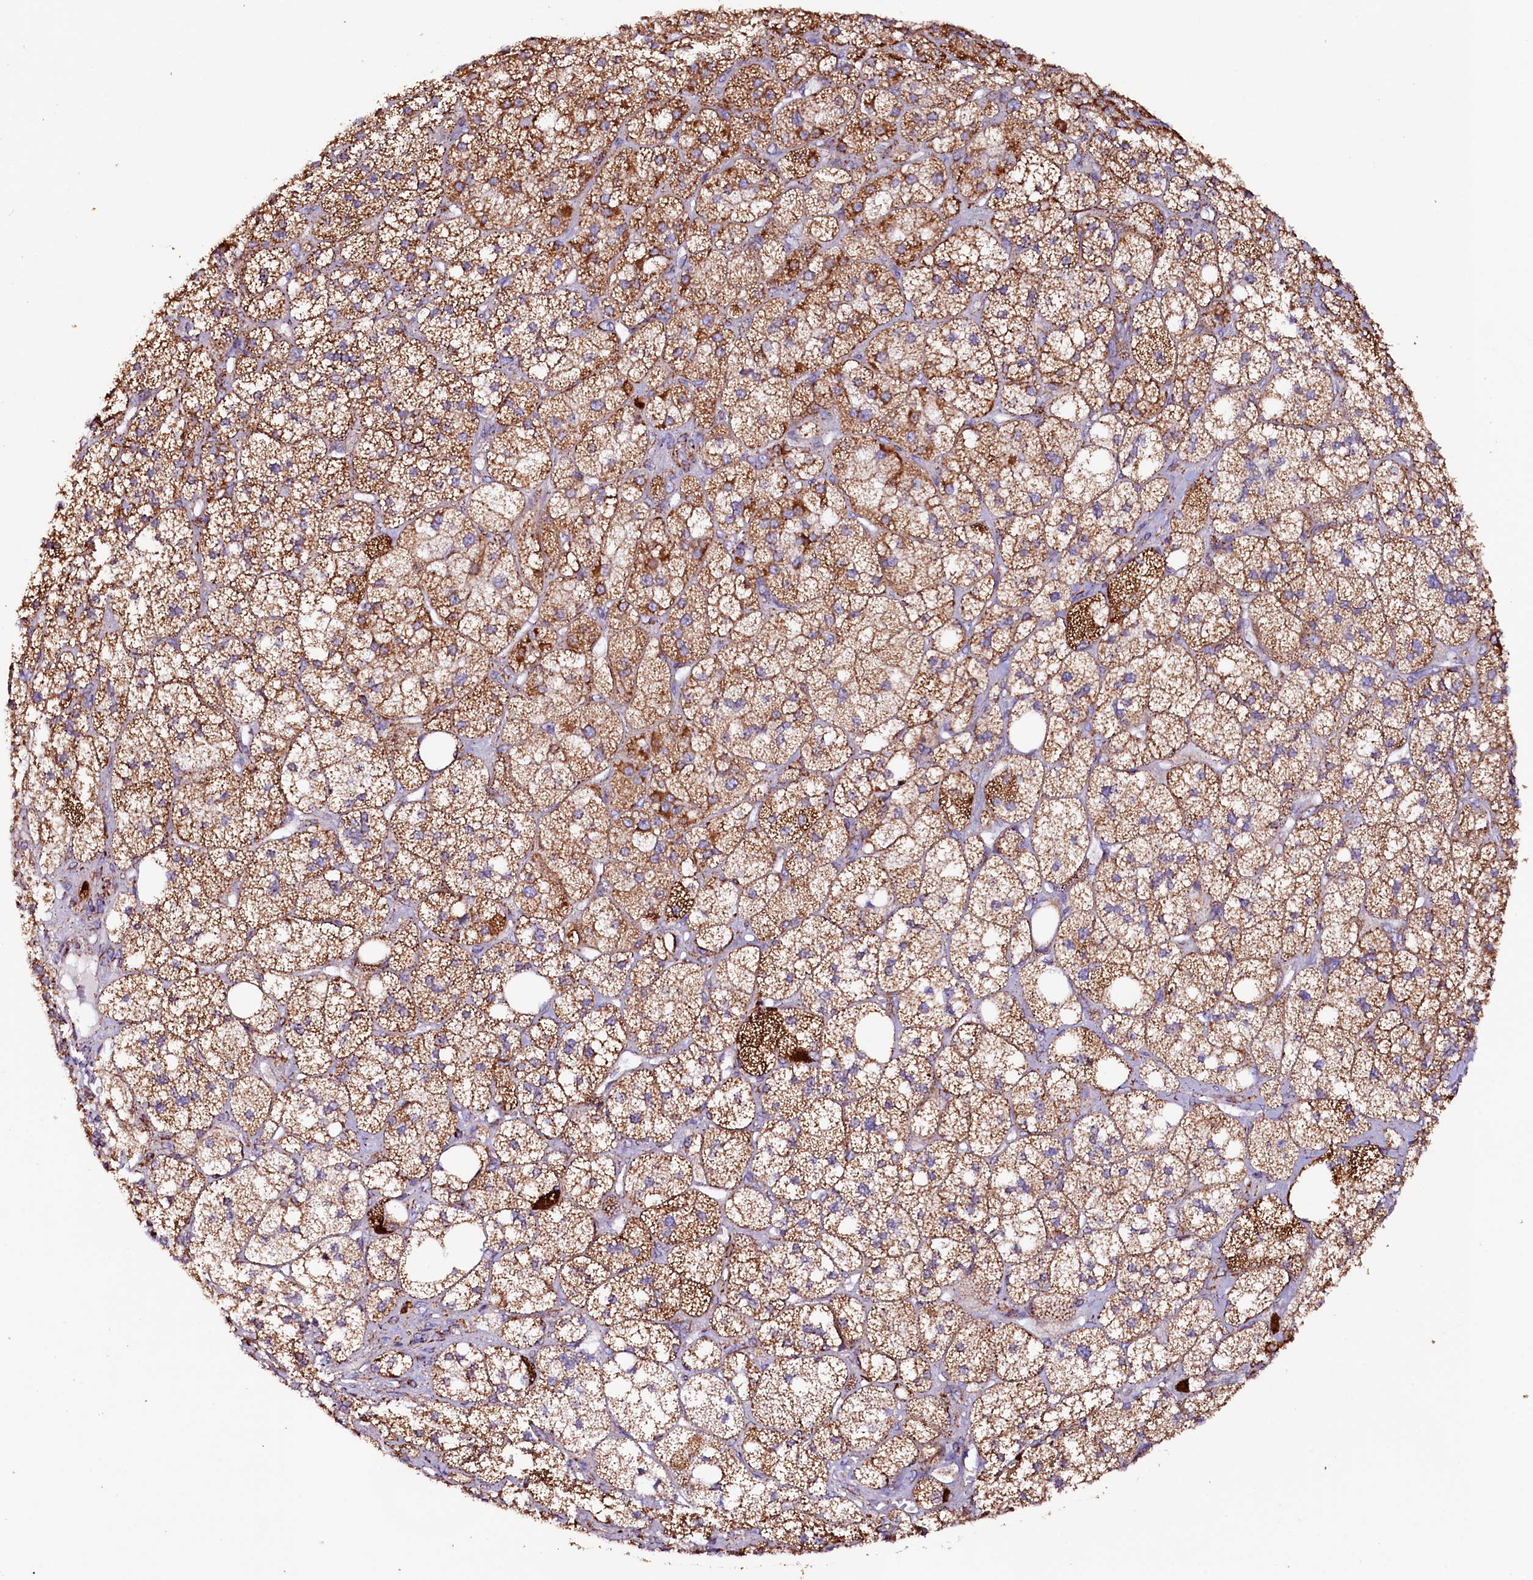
{"staining": {"intensity": "strong", "quantity": ">75%", "location": "cytoplasmic/membranous"}, "tissue": "adrenal gland", "cell_type": "Glandular cells", "image_type": "normal", "snomed": [{"axis": "morphology", "description": "Normal tissue, NOS"}, {"axis": "topography", "description": "Adrenal gland"}], "caption": "Immunohistochemical staining of unremarkable human adrenal gland reveals strong cytoplasmic/membranous protein expression in about >75% of glandular cells.", "gene": "APLP2", "patient": {"sex": "male", "age": 61}}